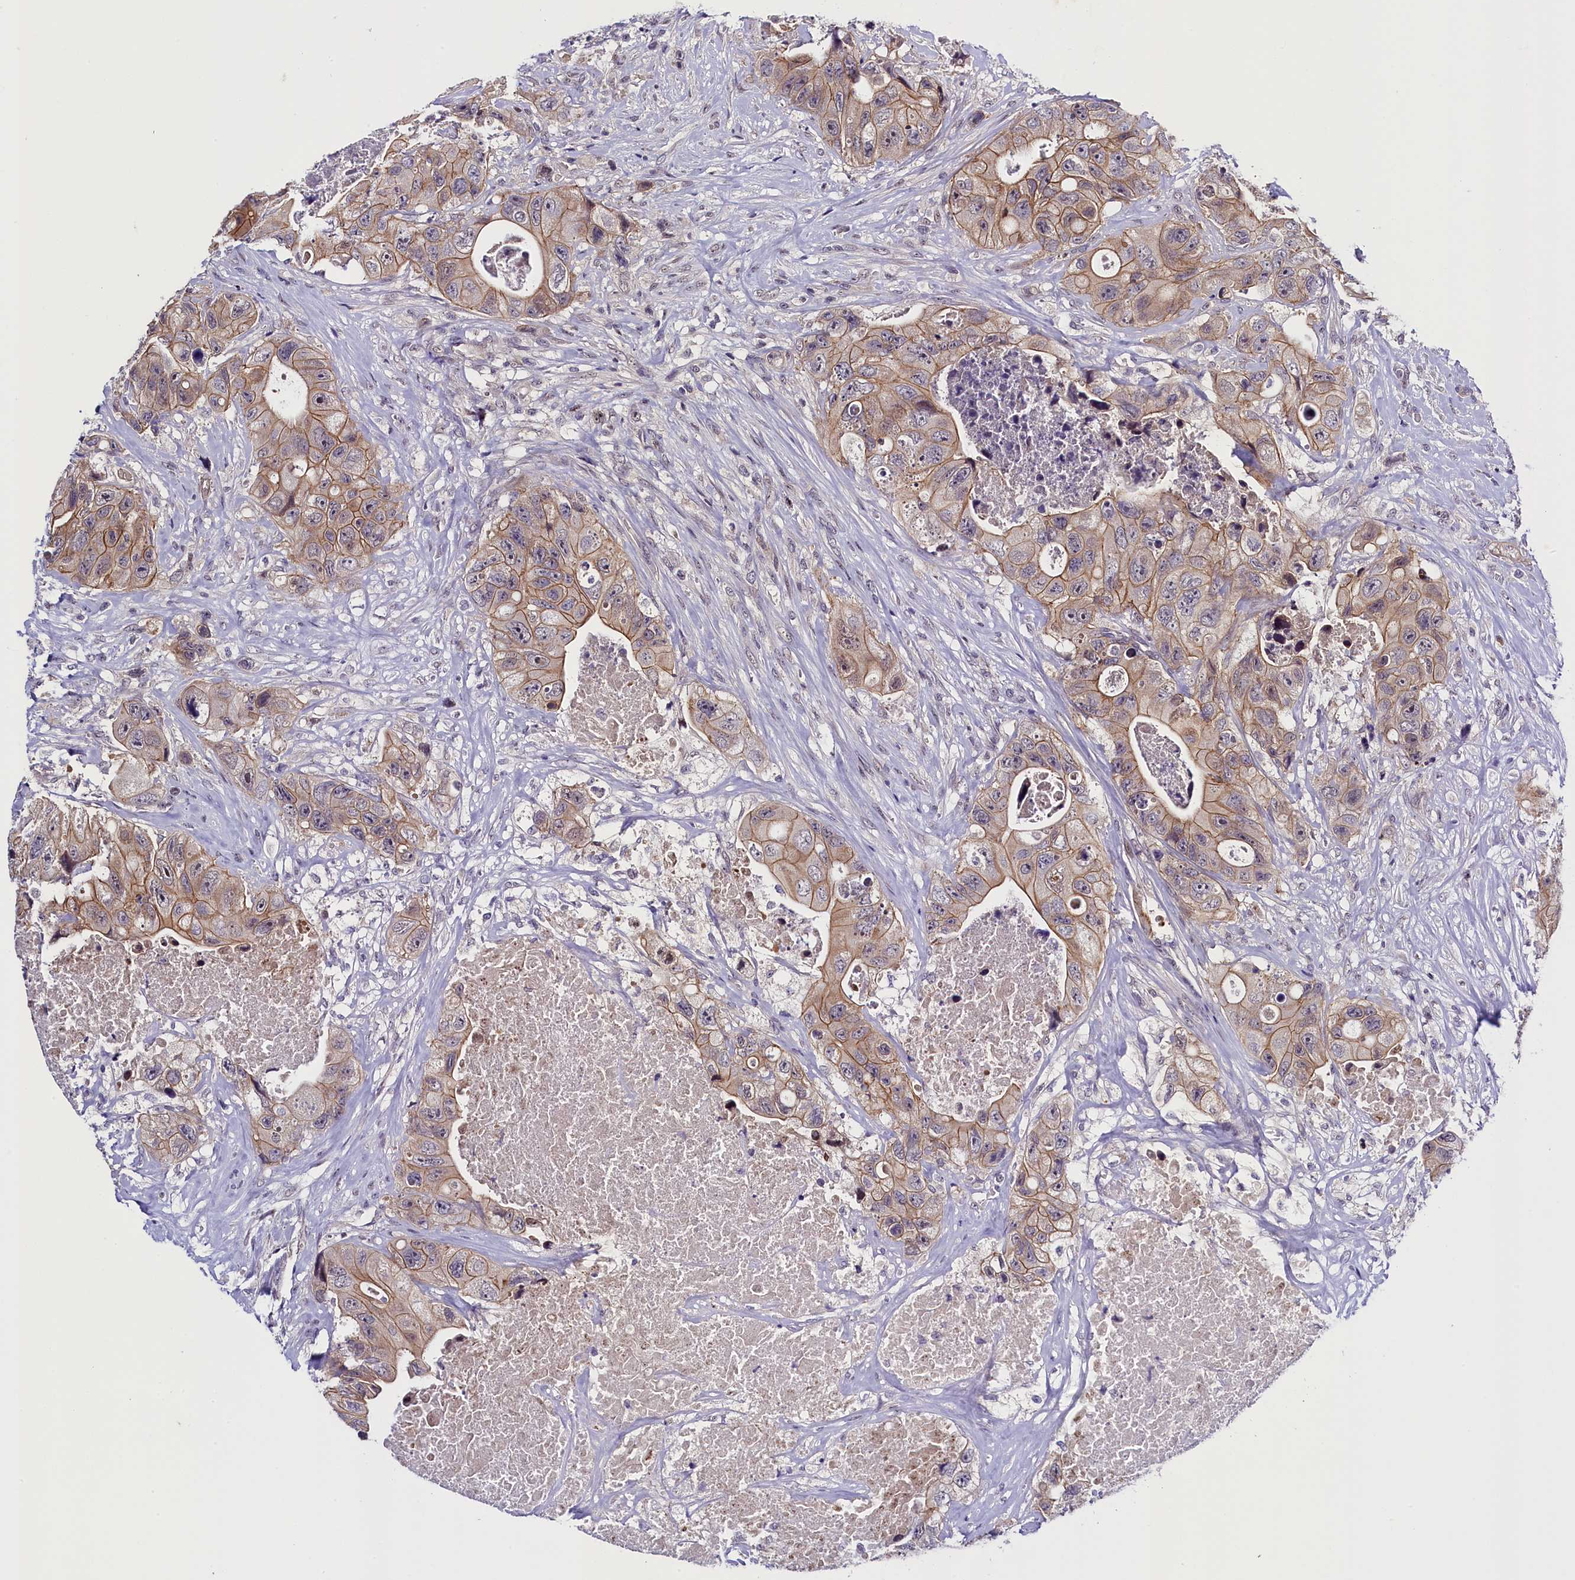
{"staining": {"intensity": "moderate", "quantity": ">75%", "location": "cytoplasmic/membranous"}, "tissue": "colorectal cancer", "cell_type": "Tumor cells", "image_type": "cancer", "snomed": [{"axis": "morphology", "description": "Adenocarcinoma, NOS"}, {"axis": "topography", "description": "Colon"}], "caption": "Moderate cytoplasmic/membranous protein positivity is present in approximately >75% of tumor cells in colorectal cancer (adenocarcinoma).", "gene": "ENKD1", "patient": {"sex": "female", "age": 46}}